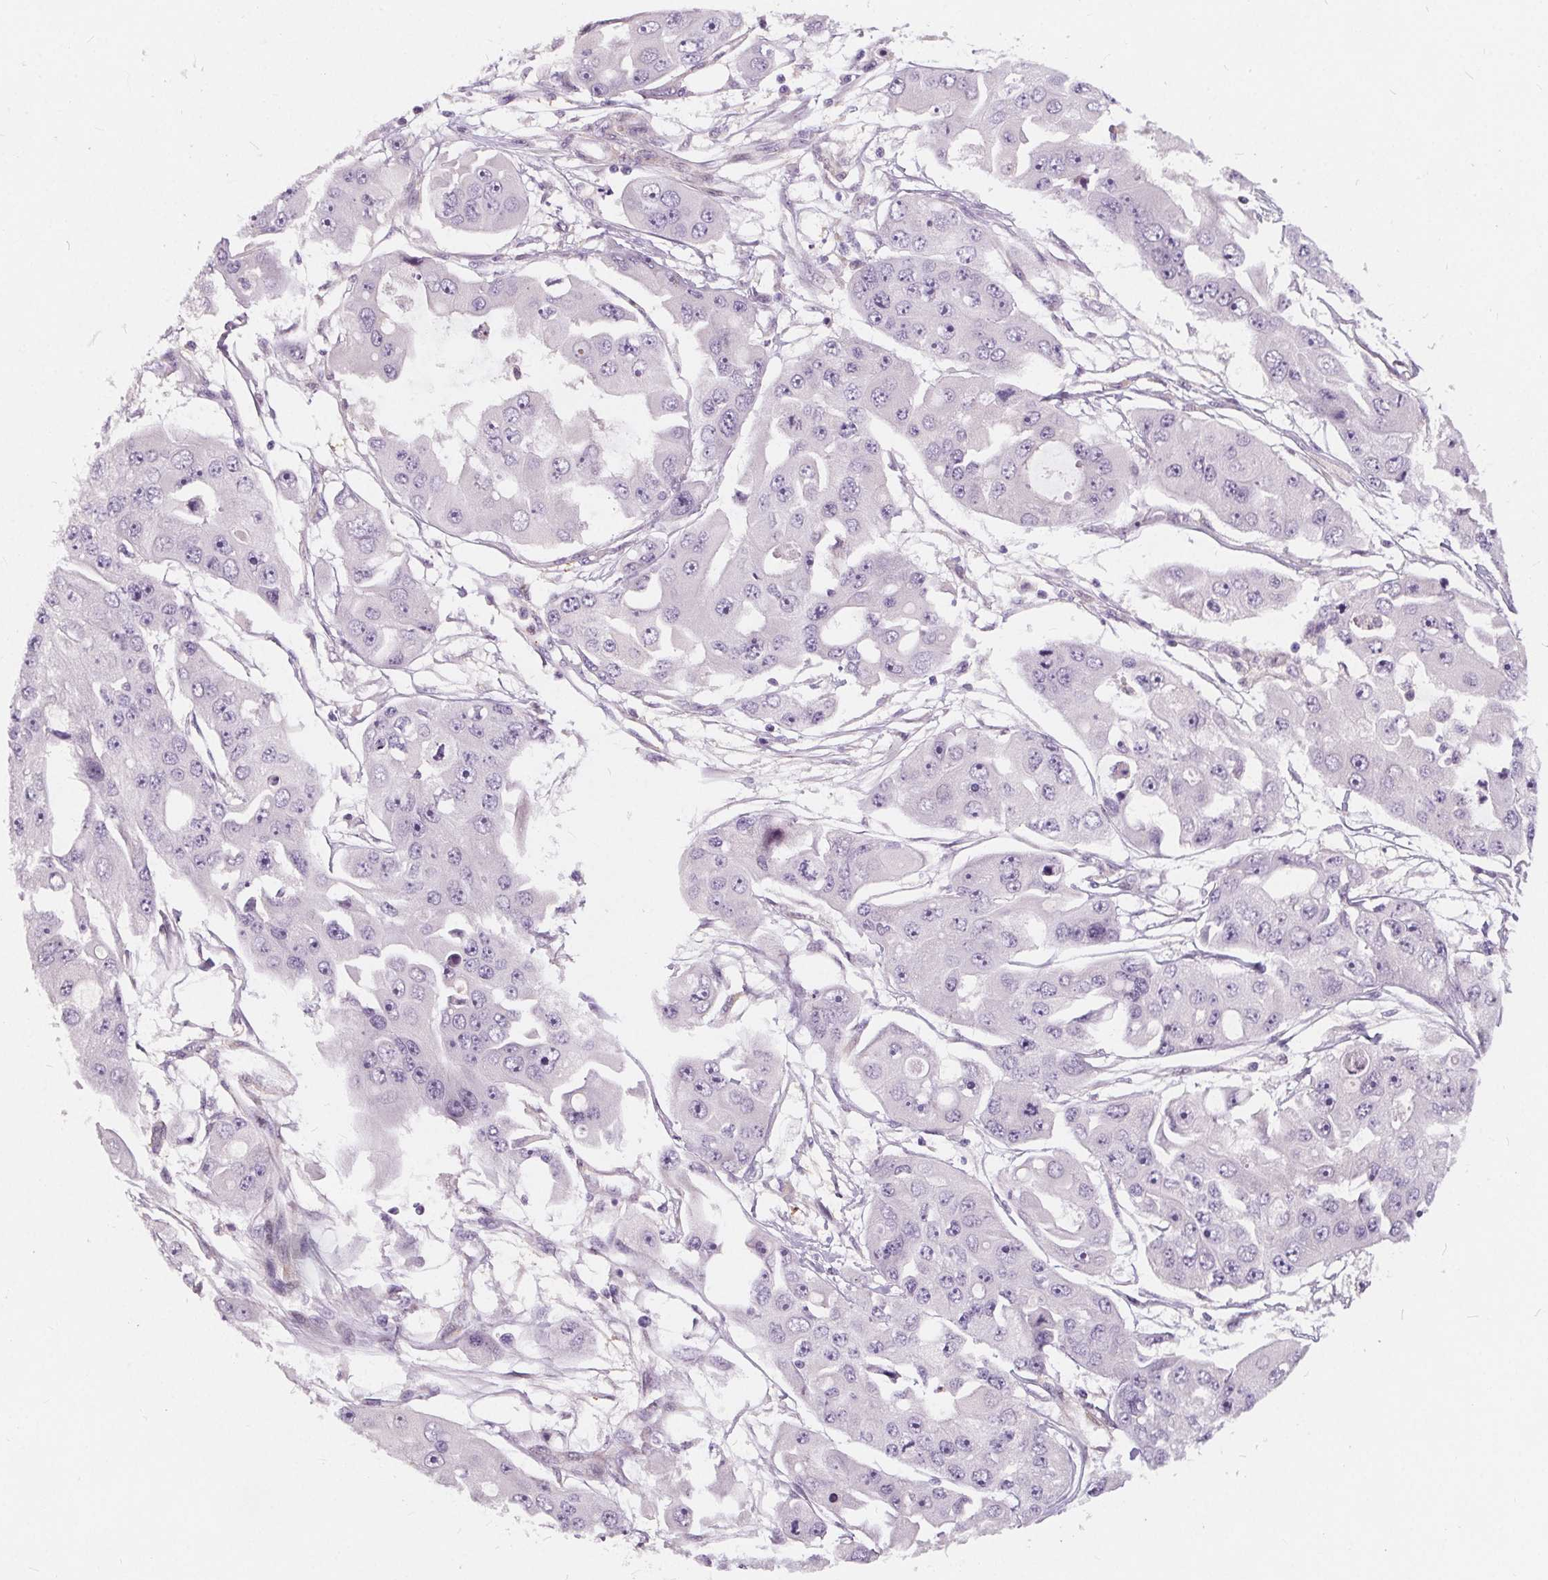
{"staining": {"intensity": "negative", "quantity": "none", "location": "none"}, "tissue": "ovarian cancer", "cell_type": "Tumor cells", "image_type": "cancer", "snomed": [{"axis": "morphology", "description": "Cystadenocarcinoma, serous, NOS"}, {"axis": "topography", "description": "Ovary"}], "caption": "High power microscopy histopathology image of an immunohistochemistry image of ovarian serous cystadenocarcinoma, revealing no significant staining in tumor cells.", "gene": "HAAO", "patient": {"sex": "female", "age": 56}}